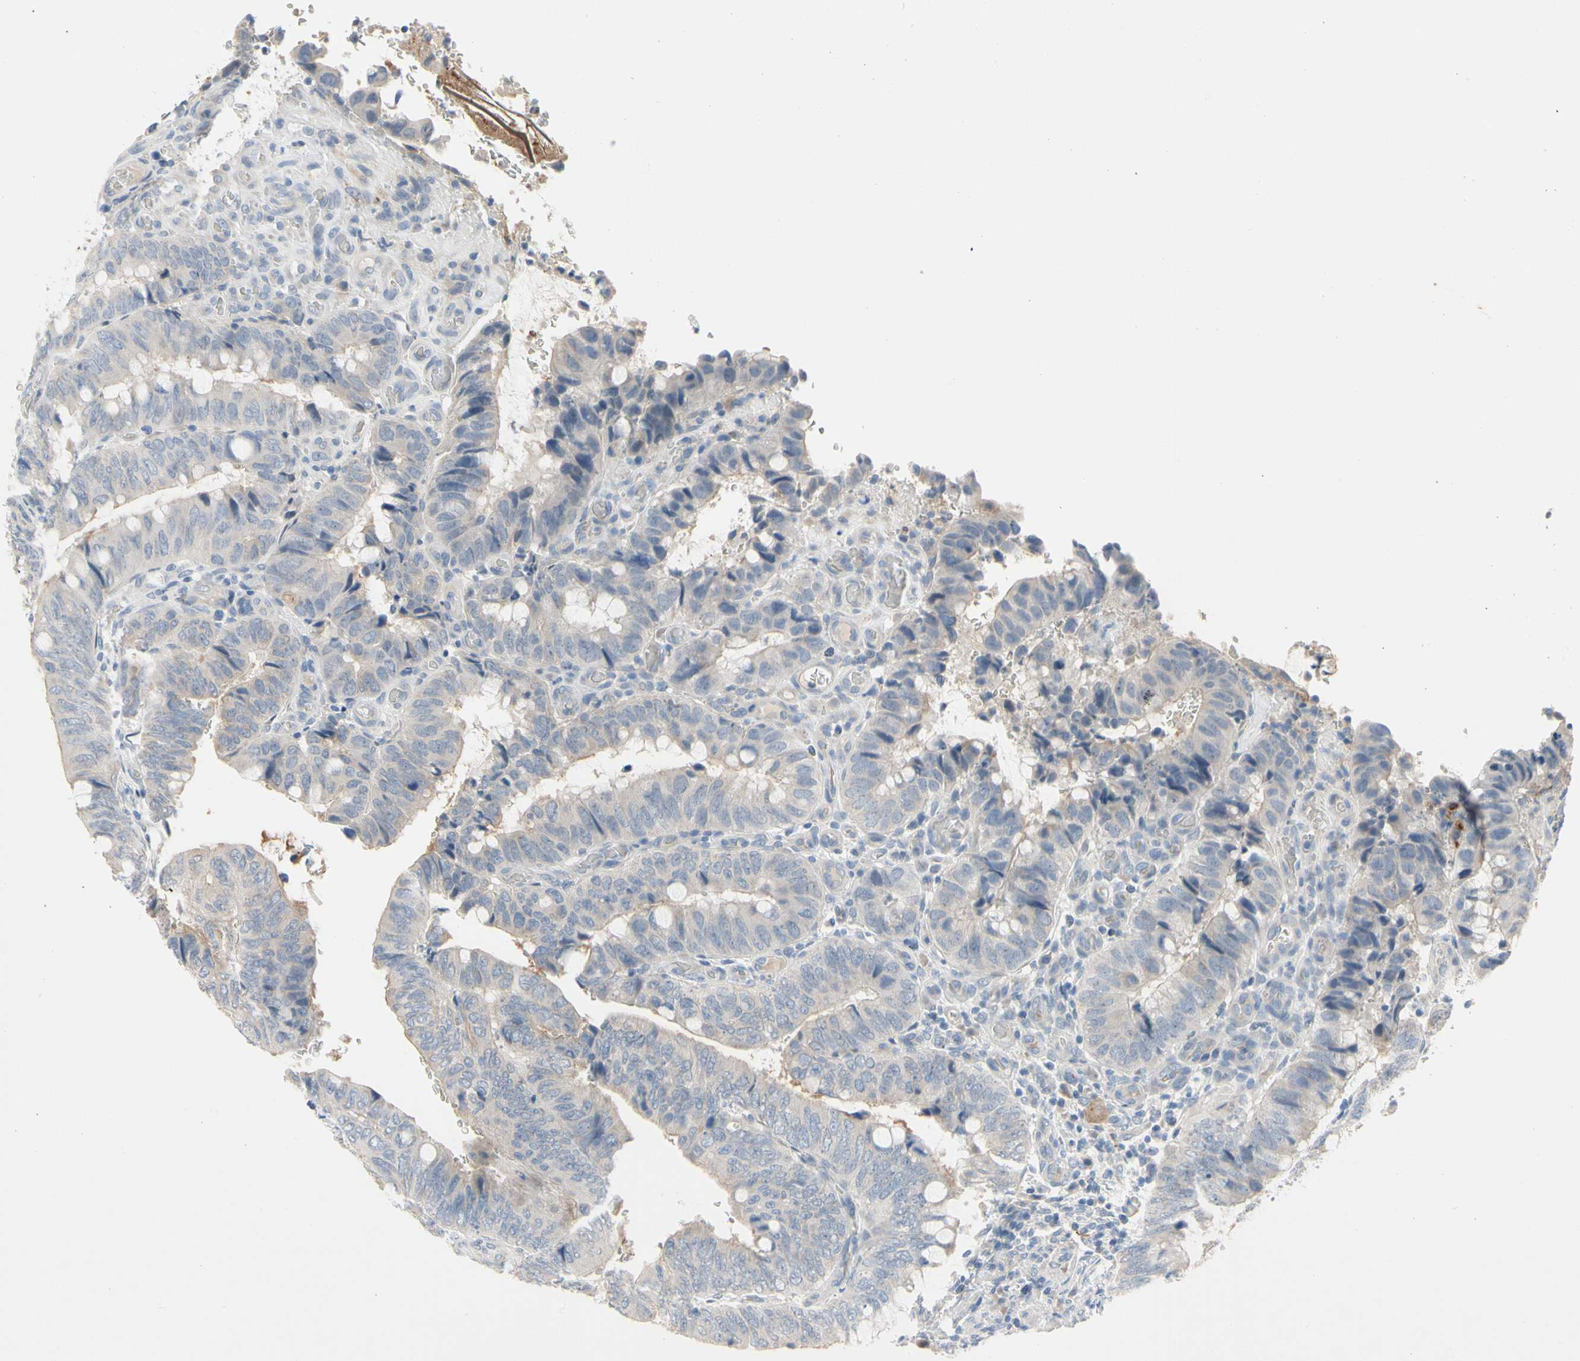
{"staining": {"intensity": "negative", "quantity": "none", "location": "none"}, "tissue": "colorectal cancer", "cell_type": "Tumor cells", "image_type": "cancer", "snomed": [{"axis": "morphology", "description": "Normal tissue, NOS"}, {"axis": "morphology", "description": "Adenocarcinoma, NOS"}, {"axis": "topography", "description": "Rectum"}, {"axis": "topography", "description": "Peripheral nerve tissue"}], "caption": "Protein analysis of colorectal cancer (adenocarcinoma) demonstrates no significant expression in tumor cells.", "gene": "MARK1", "patient": {"sex": "male", "age": 92}}